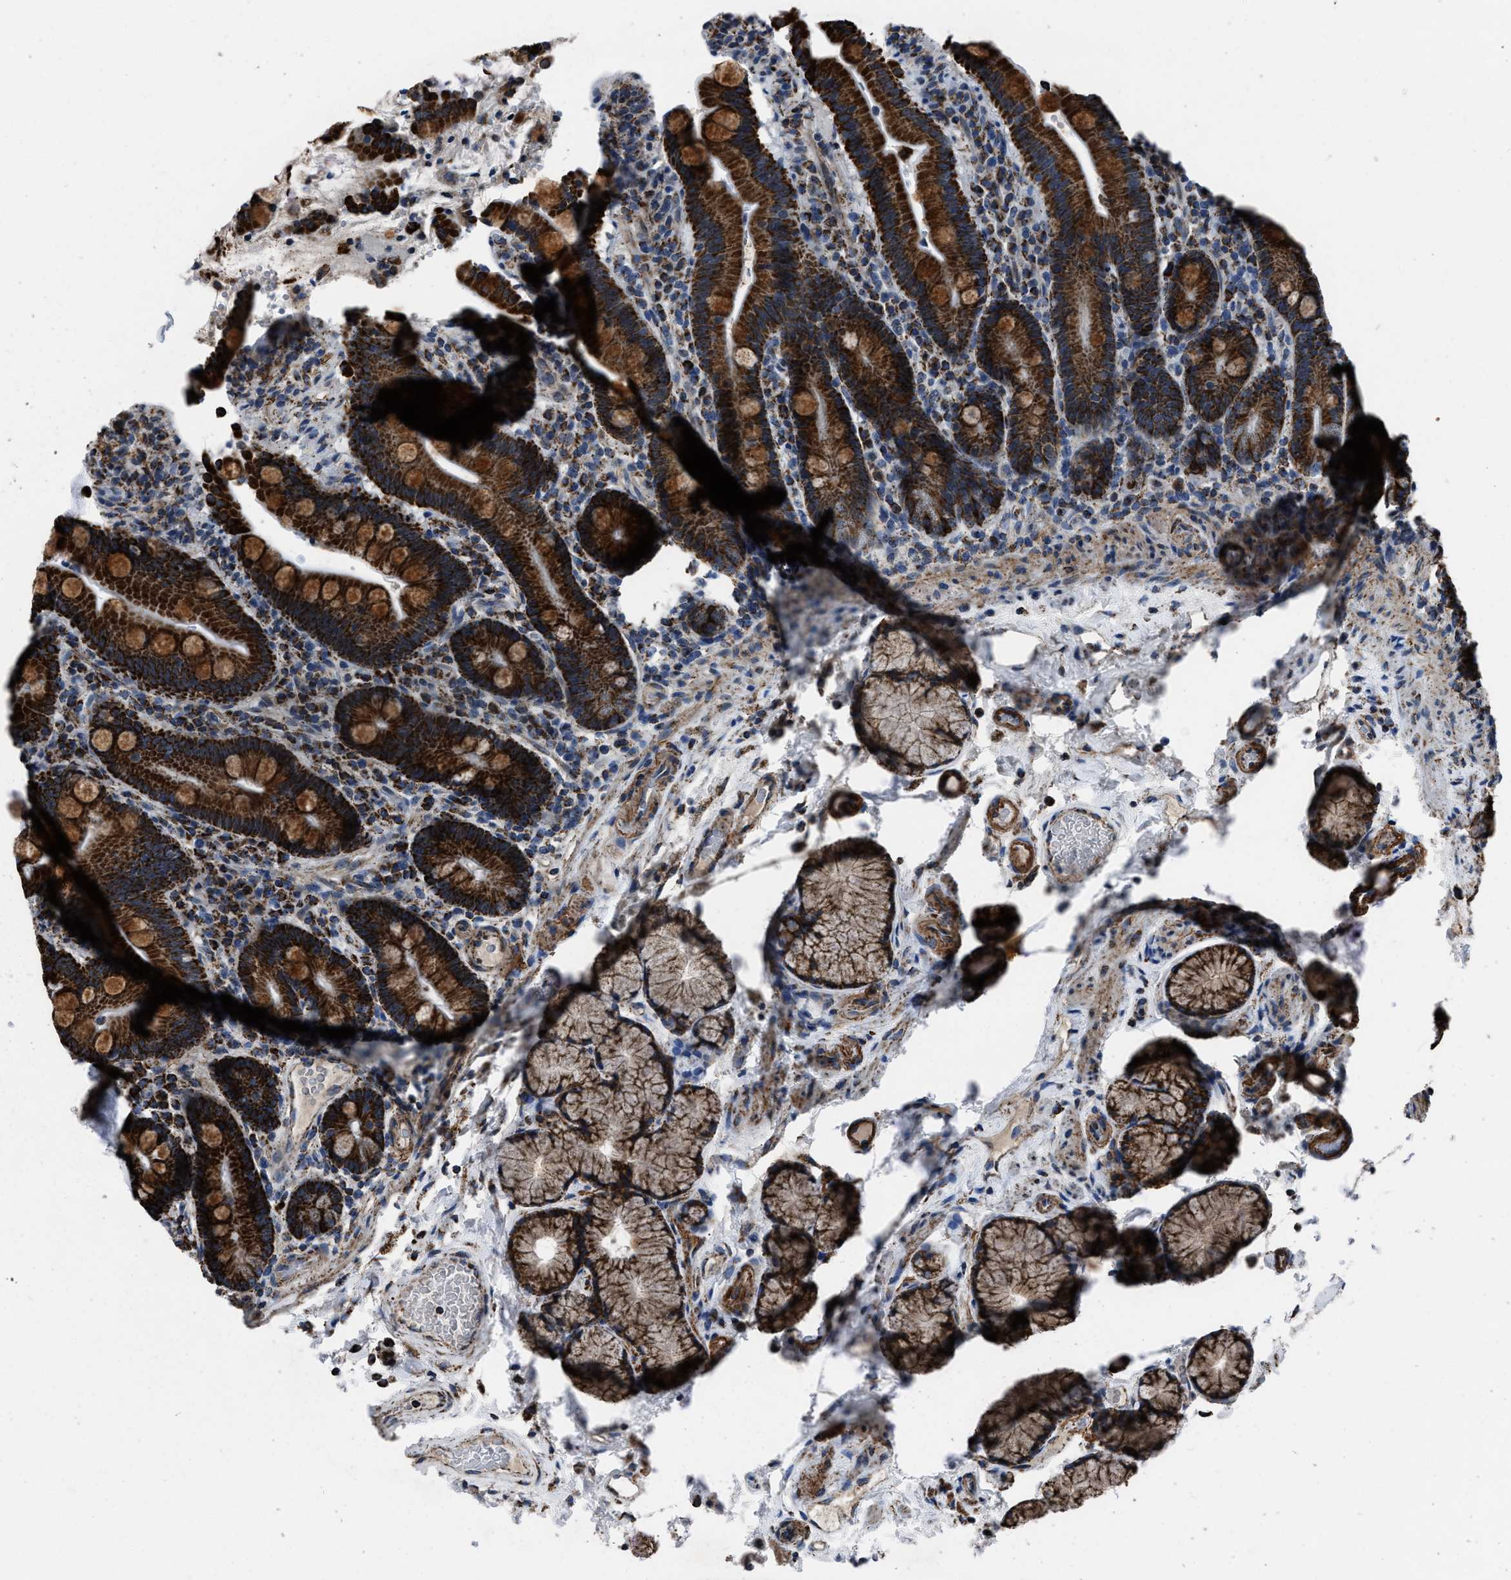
{"staining": {"intensity": "strong", "quantity": ">75%", "location": "cytoplasmic/membranous"}, "tissue": "duodenum", "cell_type": "Glandular cells", "image_type": "normal", "snomed": [{"axis": "morphology", "description": "Normal tissue, NOS"}, {"axis": "topography", "description": "Small intestine, NOS"}], "caption": "An immunohistochemistry (IHC) histopathology image of normal tissue is shown. Protein staining in brown shows strong cytoplasmic/membranous positivity in duodenum within glandular cells. Nuclei are stained in blue.", "gene": "NSD3", "patient": {"sex": "female", "age": 71}}